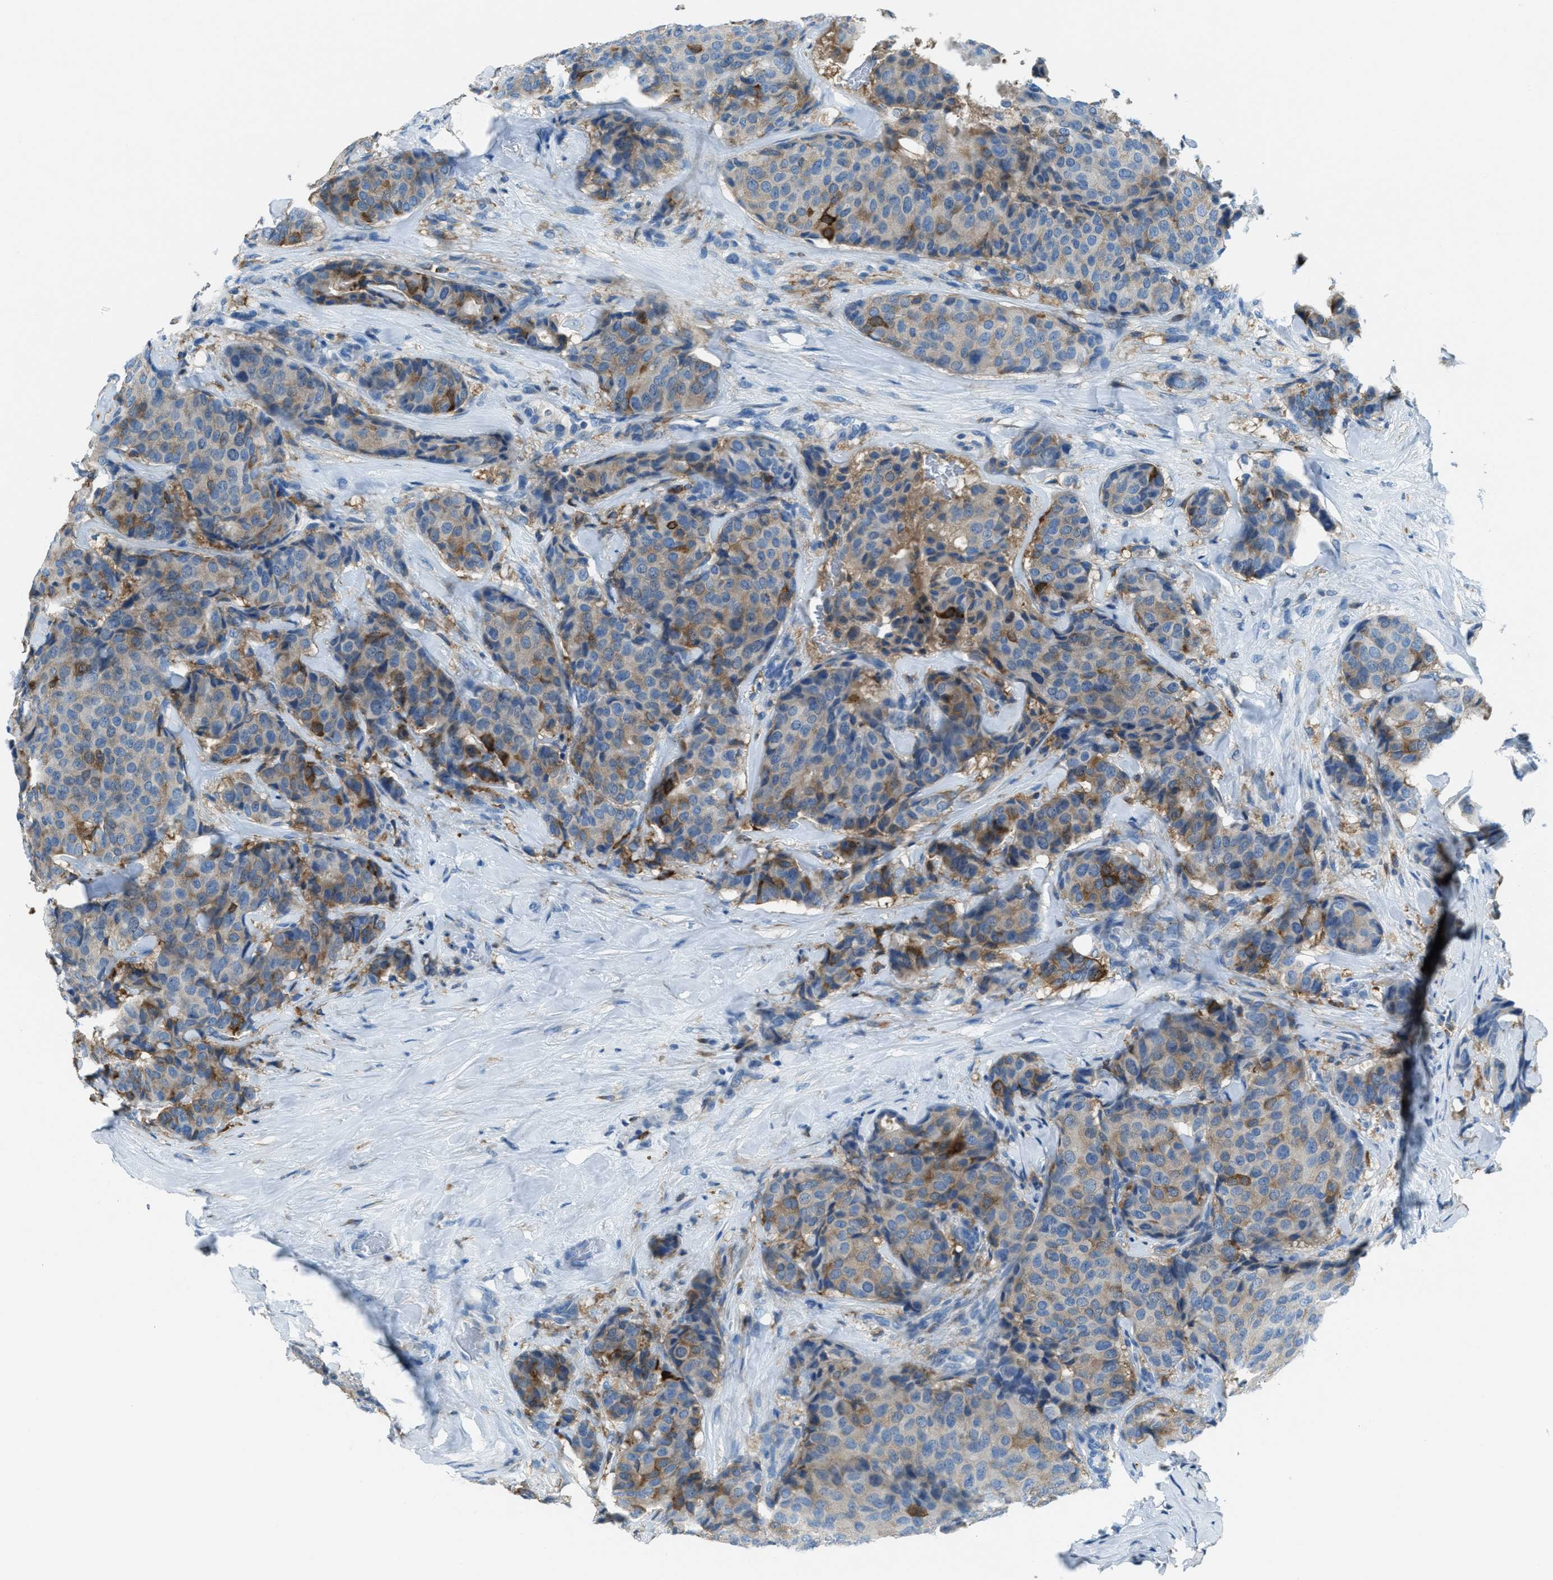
{"staining": {"intensity": "moderate", "quantity": "25%-75%", "location": "cytoplasmic/membranous"}, "tissue": "breast cancer", "cell_type": "Tumor cells", "image_type": "cancer", "snomed": [{"axis": "morphology", "description": "Duct carcinoma"}, {"axis": "topography", "description": "Breast"}], "caption": "Immunohistochemical staining of human intraductal carcinoma (breast) demonstrates medium levels of moderate cytoplasmic/membranous positivity in about 25%-75% of tumor cells.", "gene": "MATCAP2", "patient": {"sex": "female", "age": 75}}